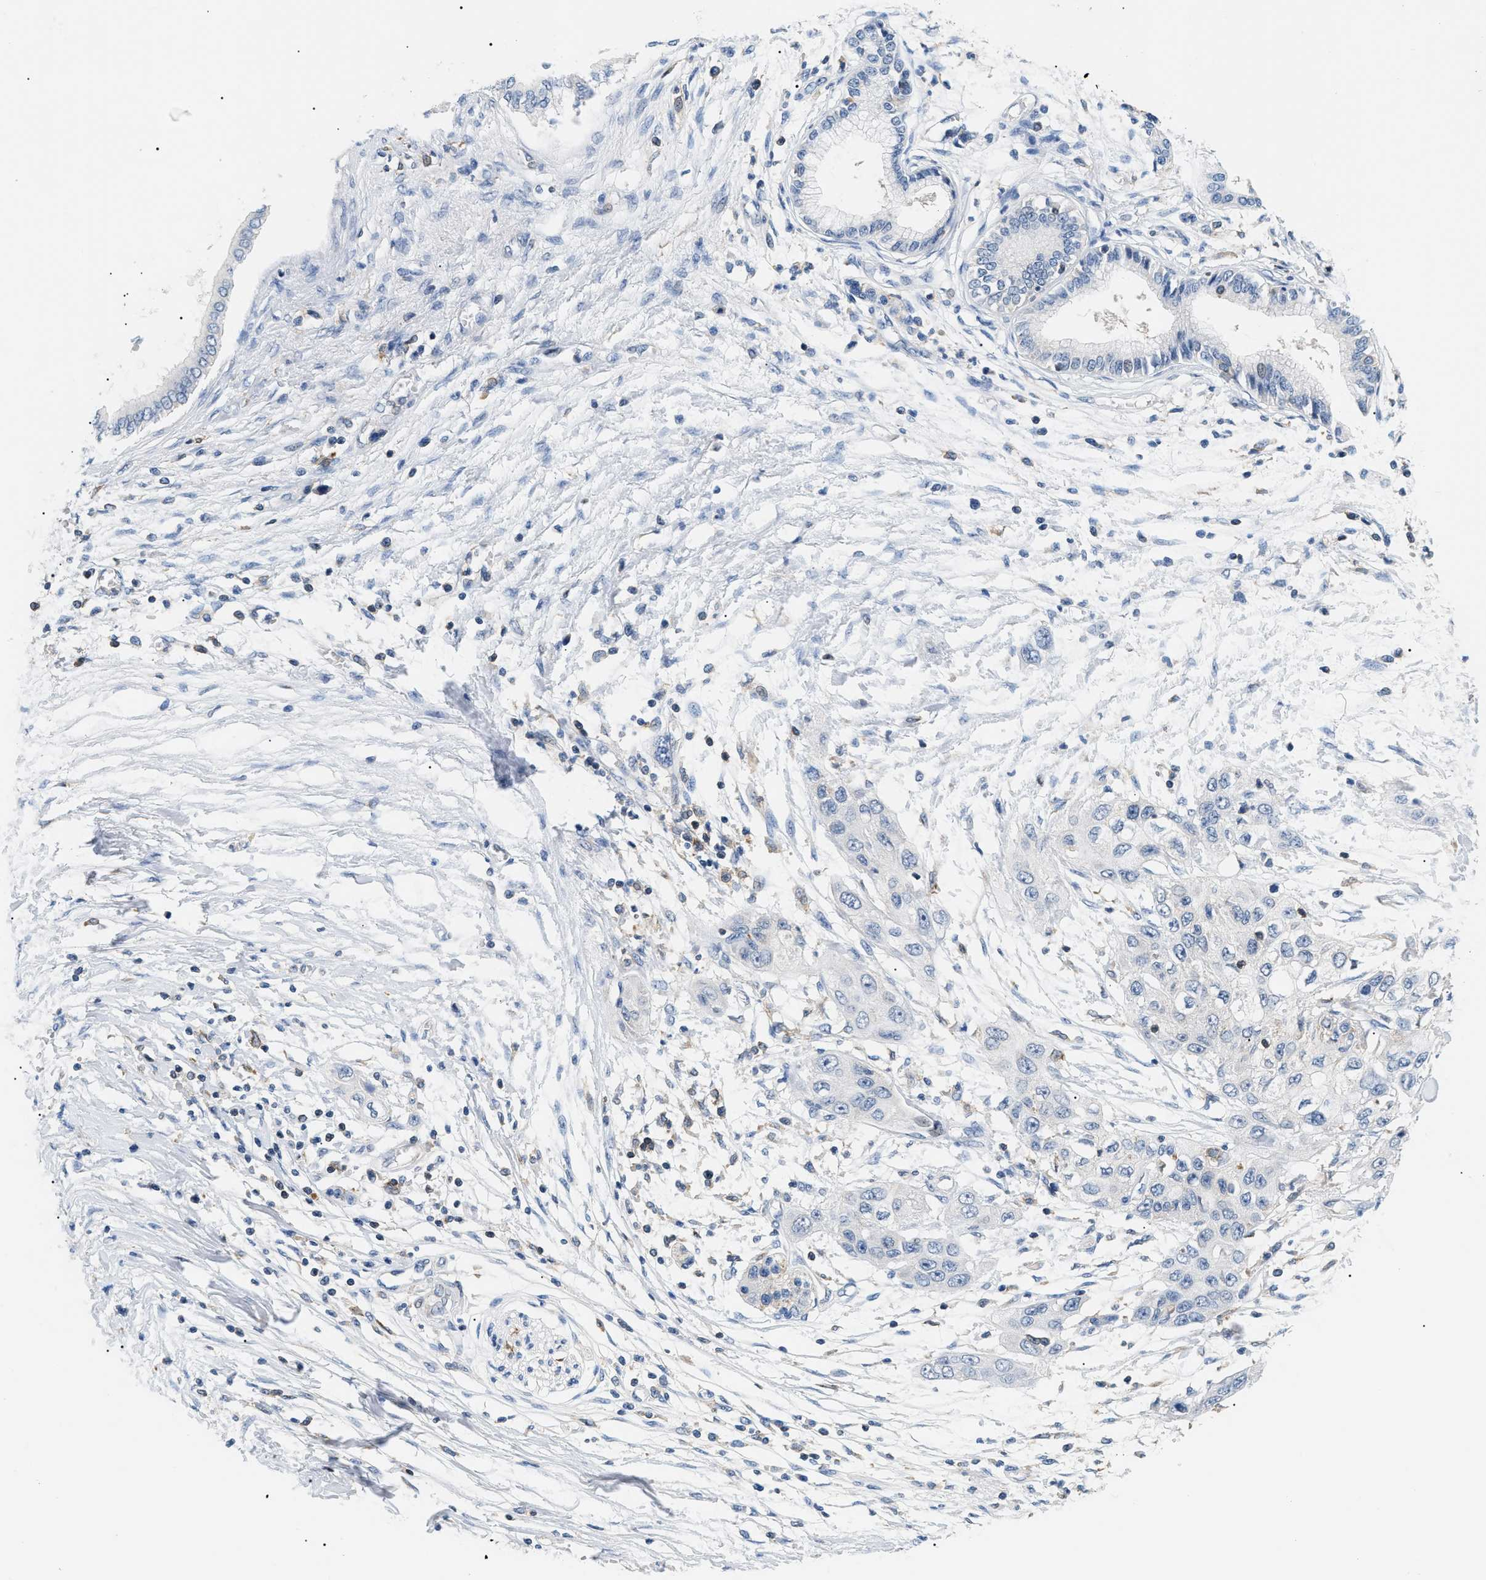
{"staining": {"intensity": "negative", "quantity": "none", "location": "none"}, "tissue": "pancreatic cancer", "cell_type": "Tumor cells", "image_type": "cancer", "snomed": [{"axis": "morphology", "description": "Adenocarcinoma, NOS"}, {"axis": "topography", "description": "Pancreas"}], "caption": "Human adenocarcinoma (pancreatic) stained for a protein using immunohistochemistry shows no staining in tumor cells.", "gene": "INPP5D", "patient": {"sex": "female", "age": 70}}